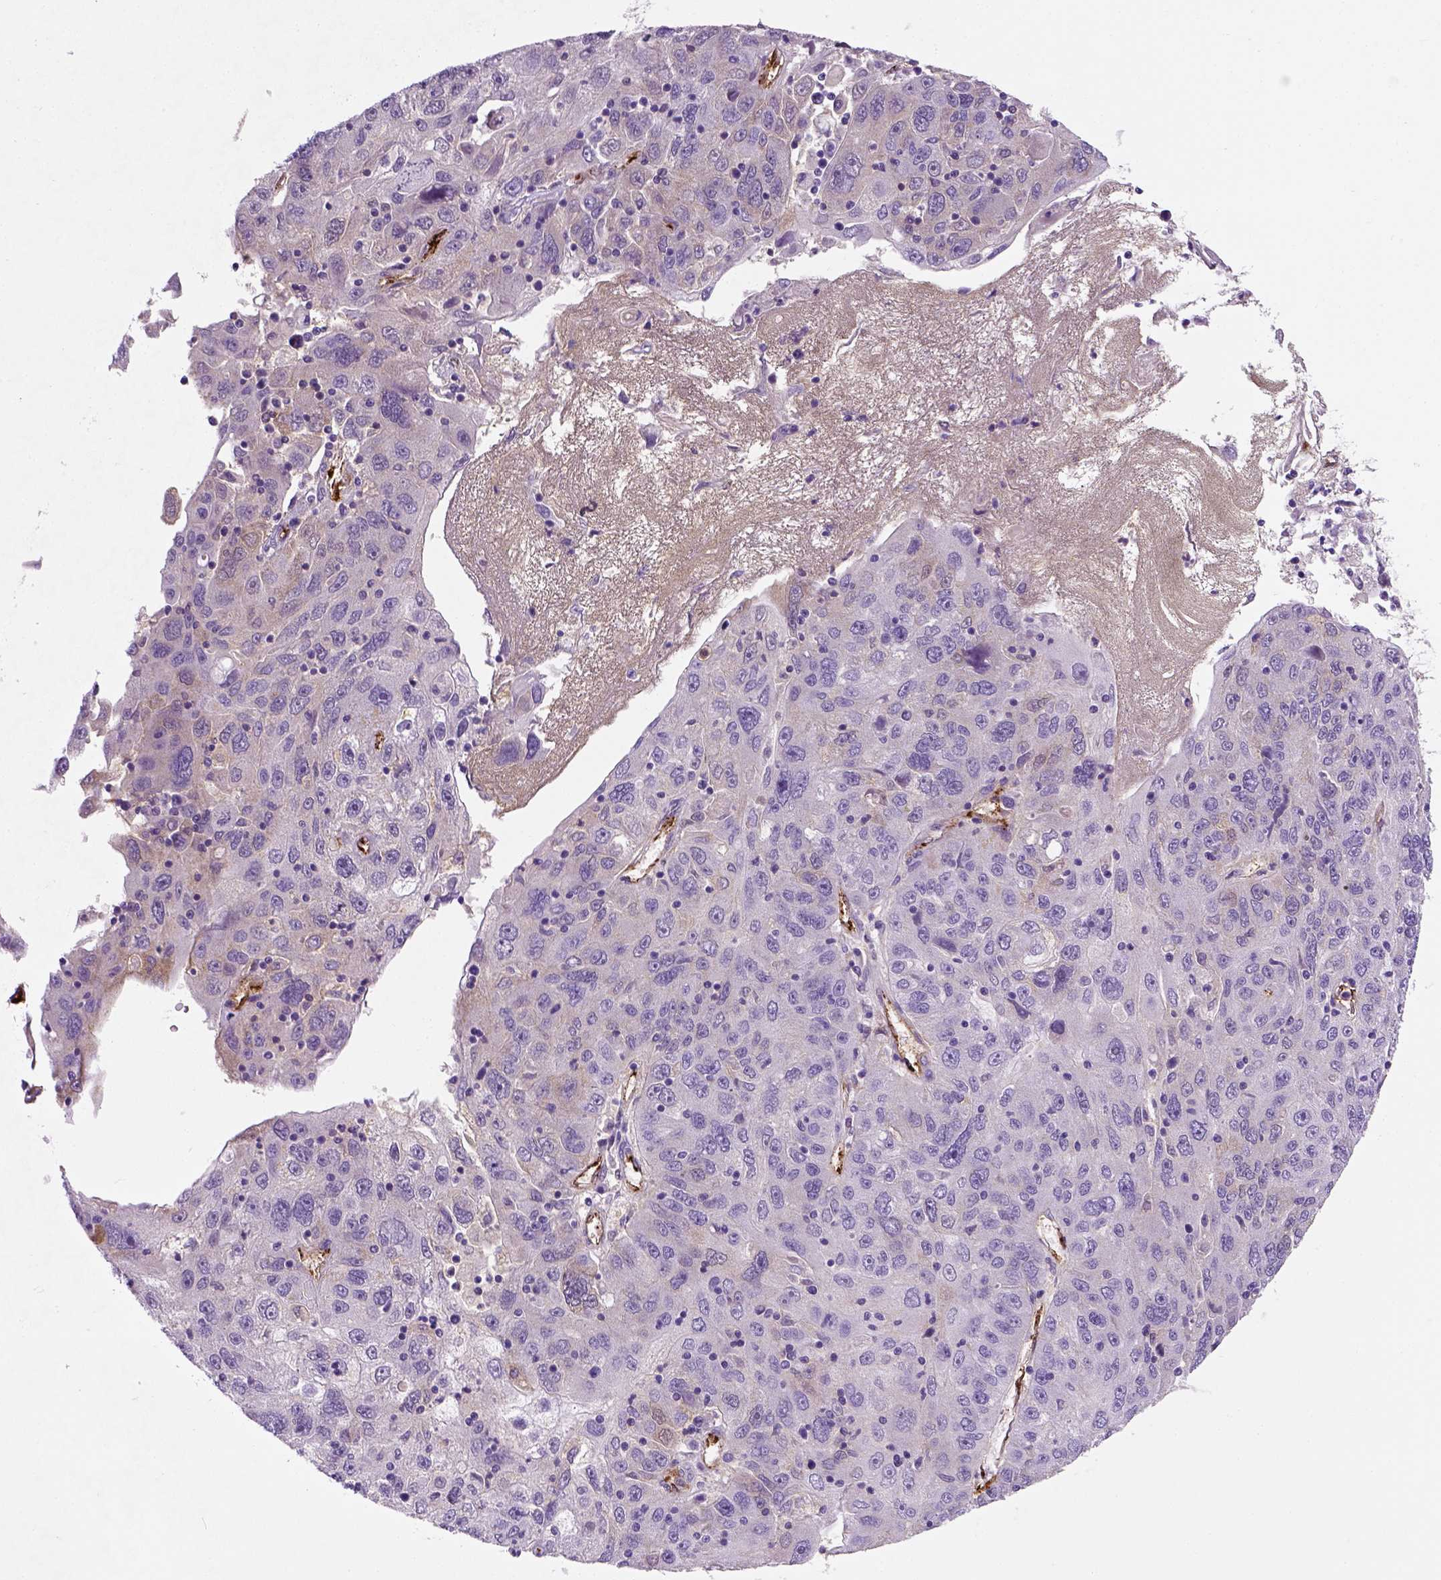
{"staining": {"intensity": "negative", "quantity": "none", "location": "none"}, "tissue": "stomach cancer", "cell_type": "Tumor cells", "image_type": "cancer", "snomed": [{"axis": "morphology", "description": "Adenocarcinoma, NOS"}, {"axis": "topography", "description": "Stomach"}], "caption": "Human stomach cancer stained for a protein using immunohistochemistry (IHC) displays no positivity in tumor cells.", "gene": "VWF", "patient": {"sex": "male", "age": 56}}